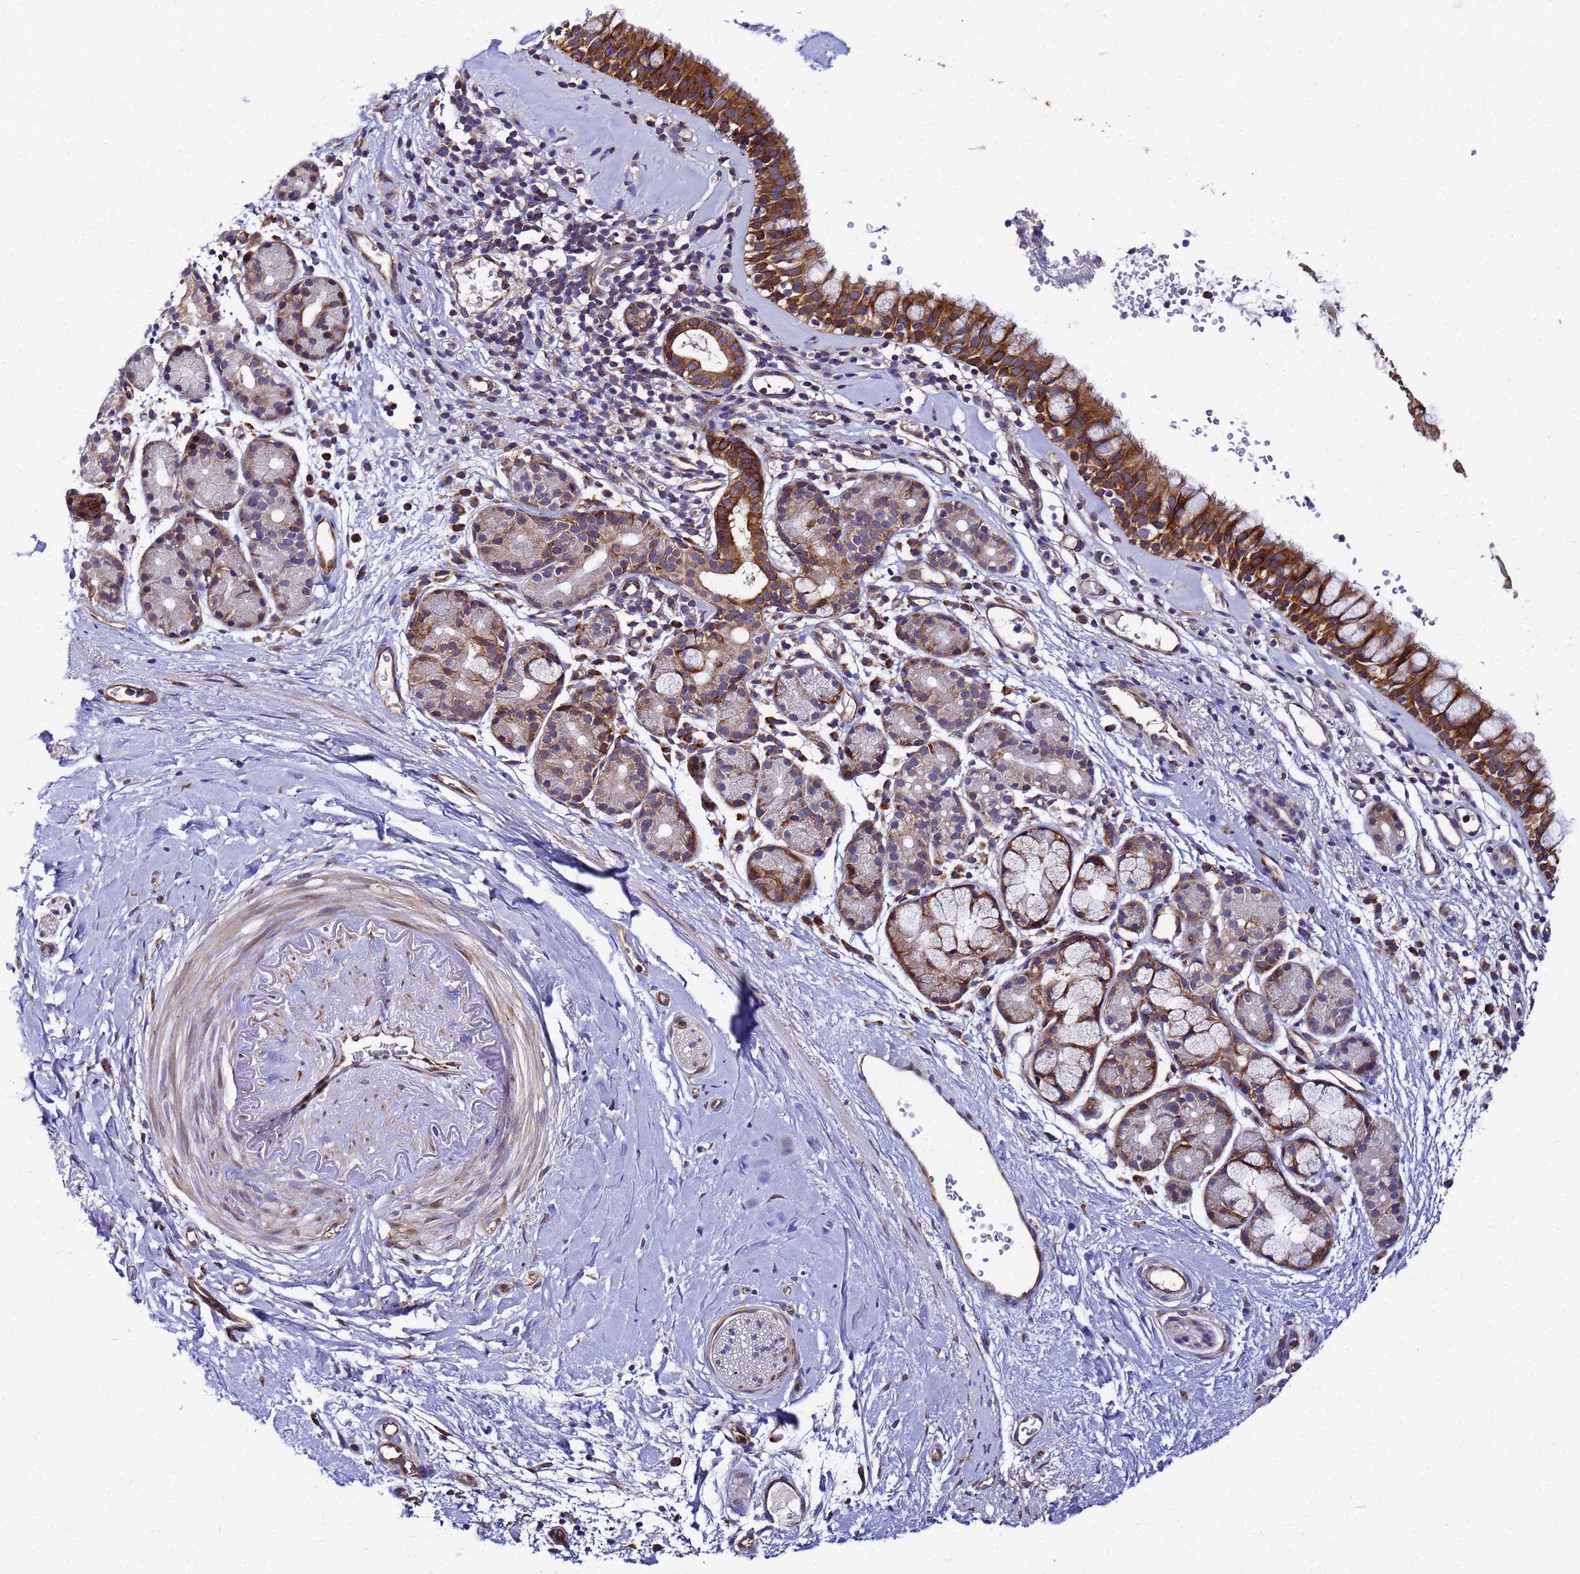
{"staining": {"intensity": "strong", "quantity": "25%-75%", "location": "cytoplasmic/membranous"}, "tissue": "nasopharynx", "cell_type": "Respiratory epithelial cells", "image_type": "normal", "snomed": [{"axis": "morphology", "description": "Normal tissue, NOS"}, {"axis": "topography", "description": "Nasopharynx"}], "caption": "Protein expression analysis of unremarkable human nasopharynx reveals strong cytoplasmic/membranous staining in about 25%-75% of respiratory epithelial cells.", "gene": "POM121C", "patient": {"sex": "male", "age": 82}}